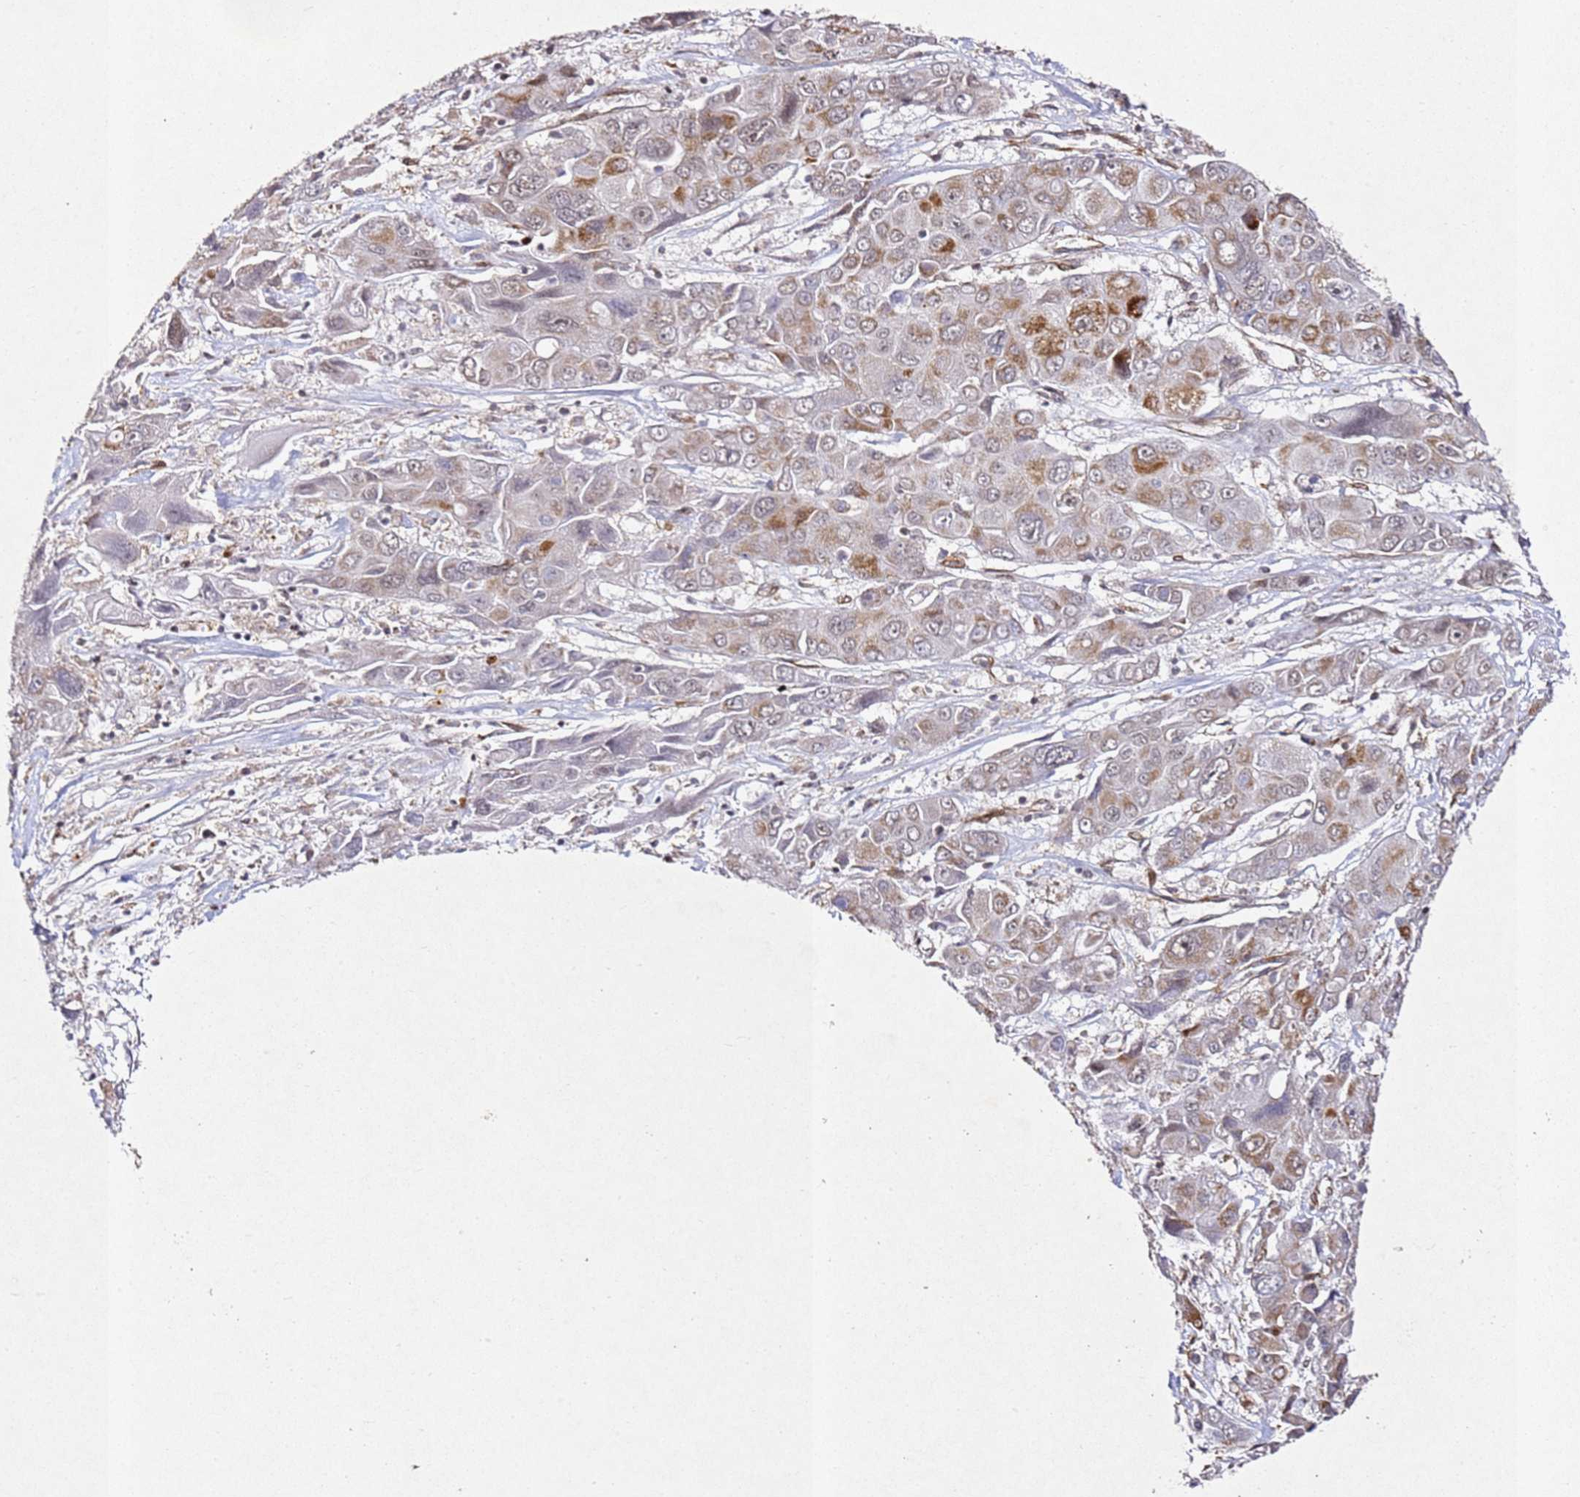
{"staining": {"intensity": "moderate", "quantity": "25%-75%", "location": "cytoplasmic/membranous"}, "tissue": "liver cancer", "cell_type": "Tumor cells", "image_type": "cancer", "snomed": [{"axis": "morphology", "description": "Cholangiocarcinoma"}, {"axis": "topography", "description": "Liver"}], "caption": "Cholangiocarcinoma (liver) tissue reveals moderate cytoplasmic/membranous positivity in about 25%-75% of tumor cells, visualized by immunohistochemistry.", "gene": "ZNF296", "patient": {"sex": "male", "age": 67}}